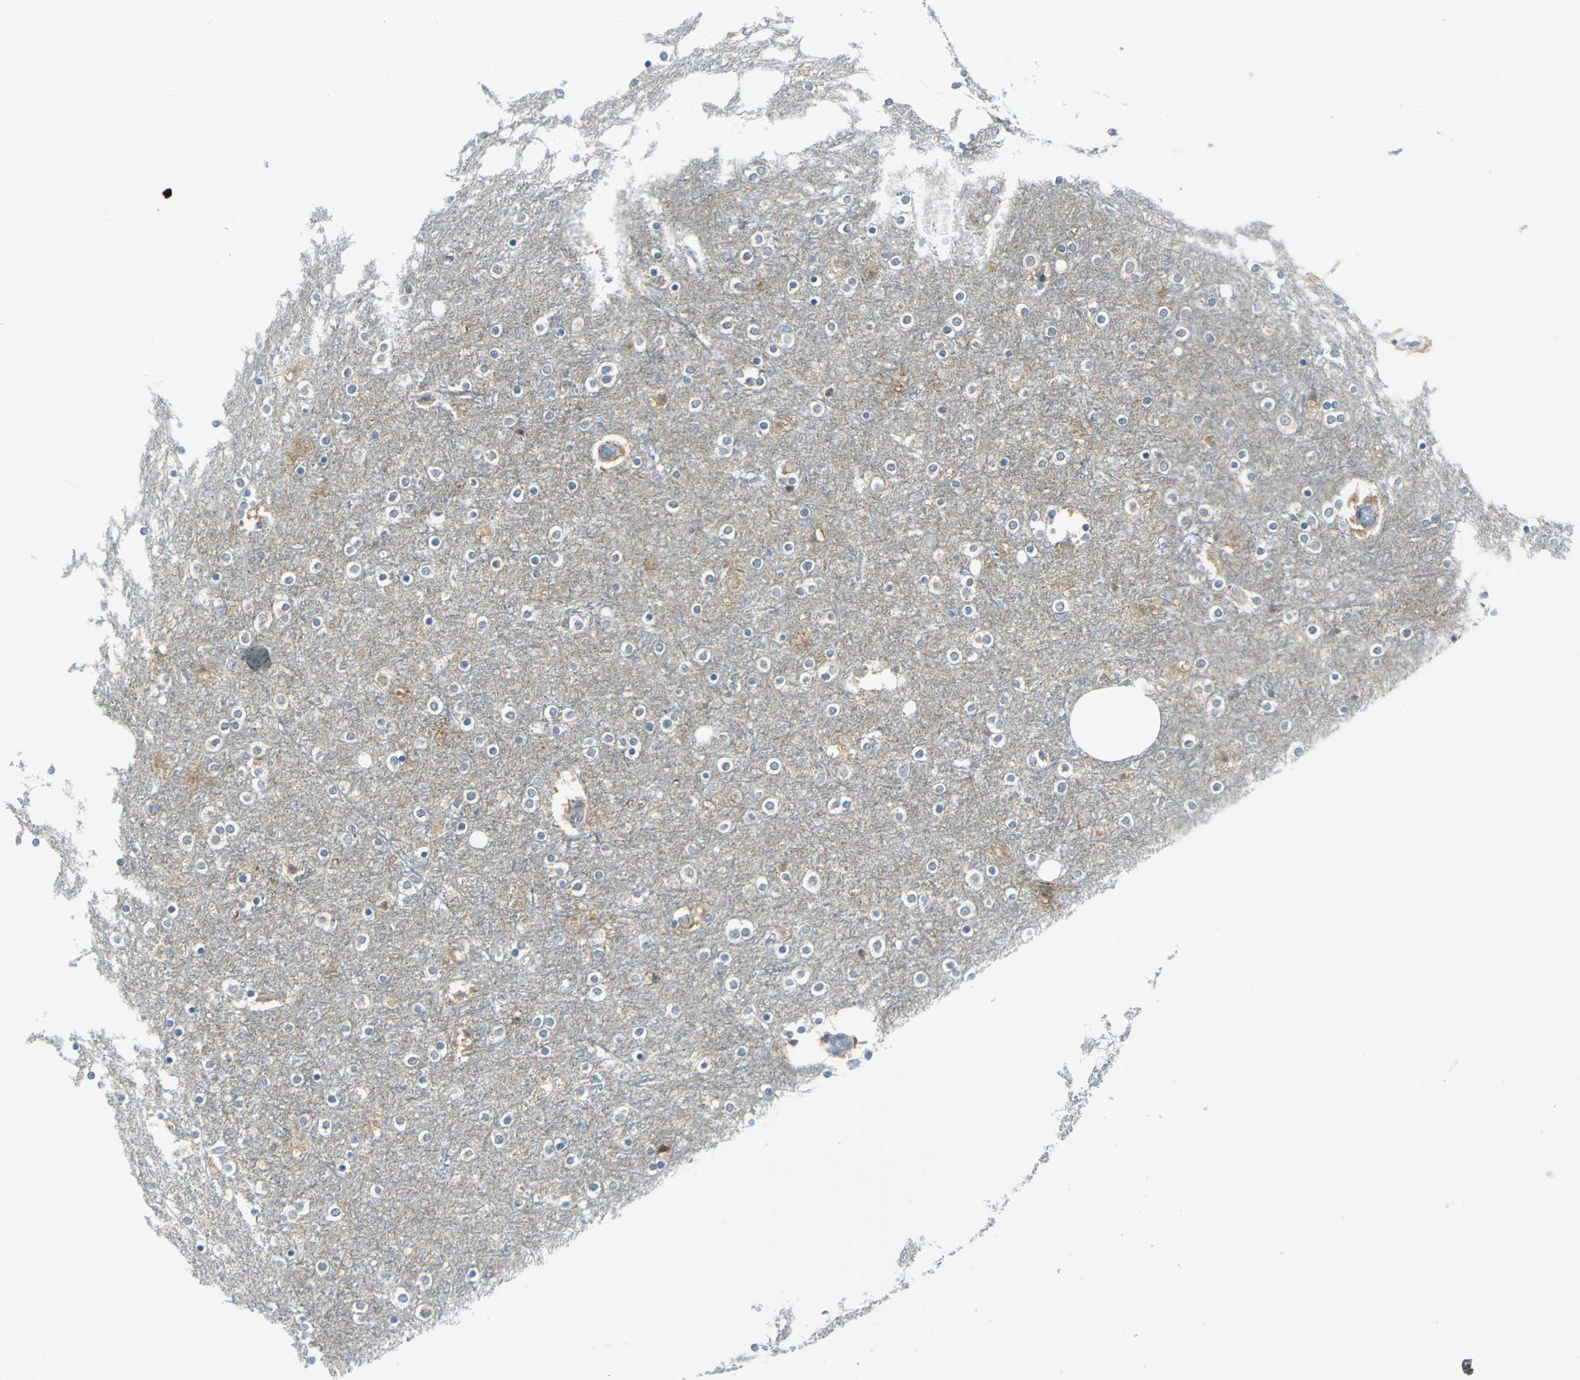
{"staining": {"intensity": "negative", "quantity": "none", "location": "none"}, "tissue": "cerebral cortex", "cell_type": "Endothelial cells", "image_type": "normal", "snomed": [{"axis": "morphology", "description": "Normal tissue, NOS"}, {"axis": "topography", "description": "Cerebral cortex"}], "caption": "This is an IHC photomicrograph of unremarkable cerebral cortex. There is no expression in endothelial cells.", "gene": "ALDOA", "patient": {"sex": "female", "age": 54}}